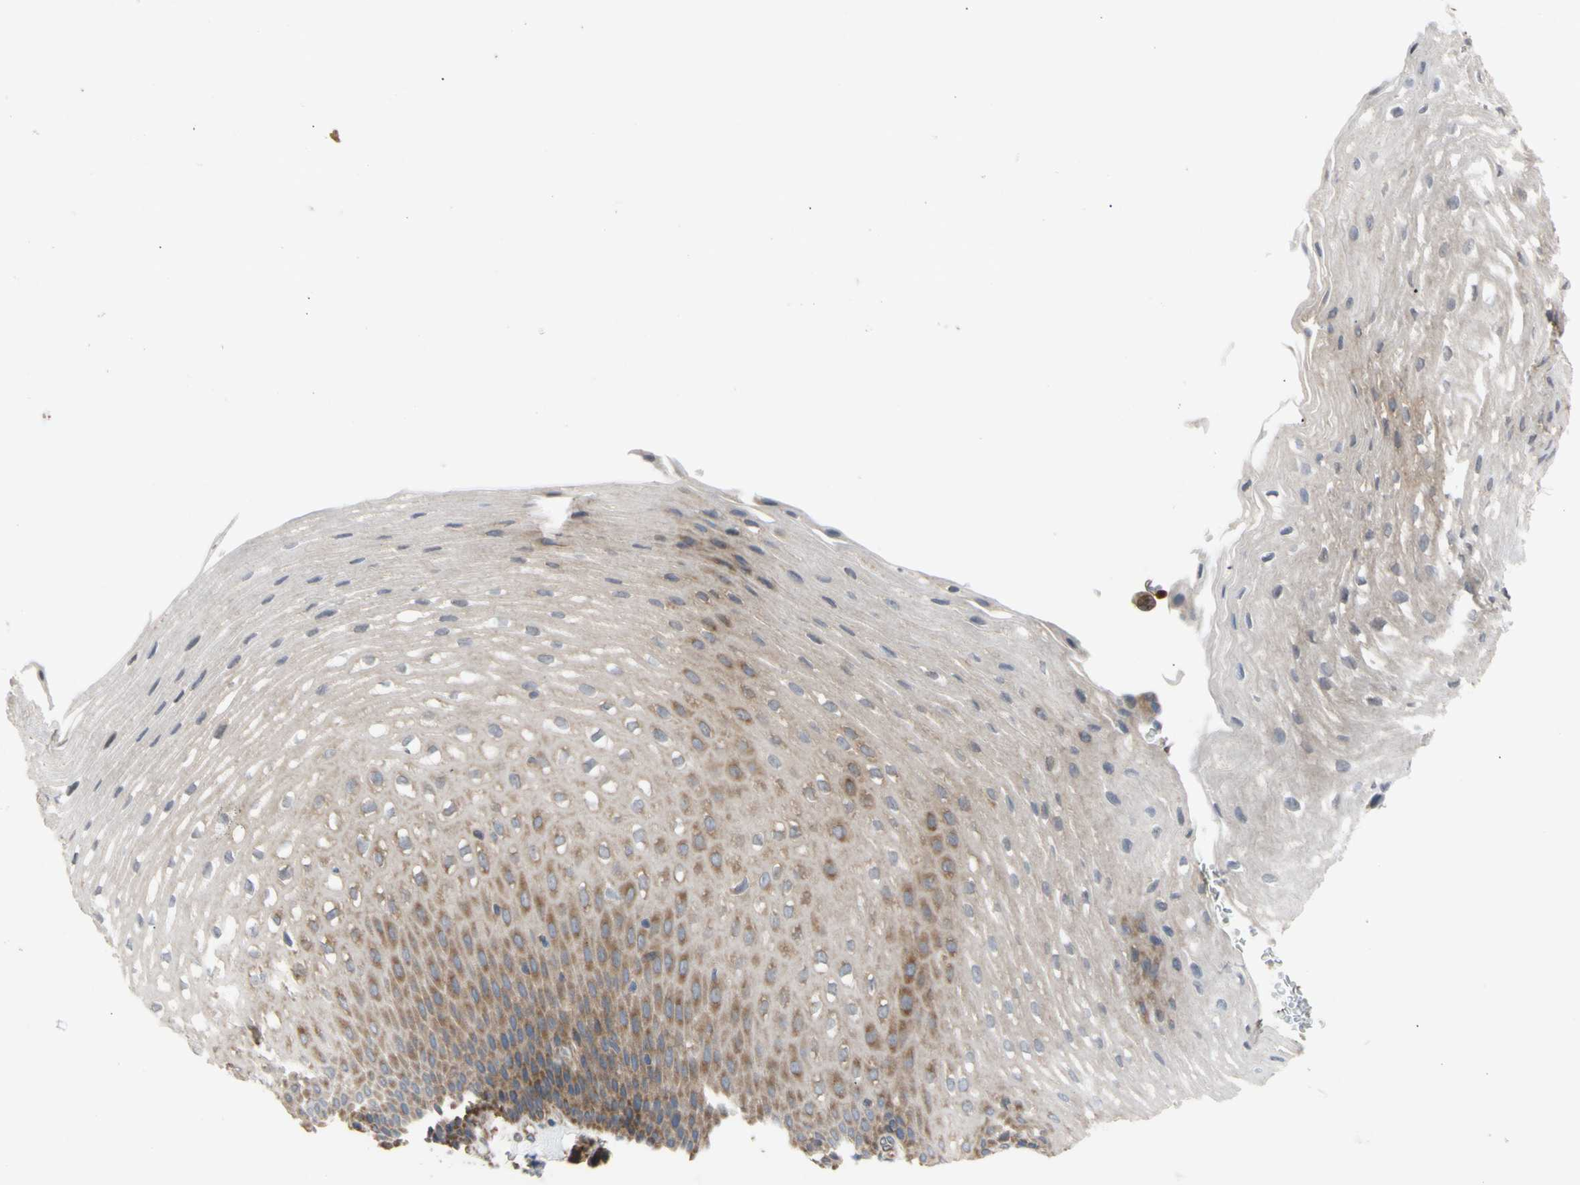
{"staining": {"intensity": "moderate", "quantity": "25%-75%", "location": "cytoplasmic/membranous"}, "tissue": "esophagus", "cell_type": "Squamous epithelial cells", "image_type": "normal", "snomed": [{"axis": "morphology", "description": "Normal tissue, NOS"}, {"axis": "topography", "description": "Esophagus"}], "caption": "Squamous epithelial cells exhibit medium levels of moderate cytoplasmic/membranous positivity in approximately 25%-75% of cells in unremarkable human esophagus. (DAB IHC with brightfield microscopy, high magnification).", "gene": "EIF2S3", "patient": {"sex": "male", "age": 48}}